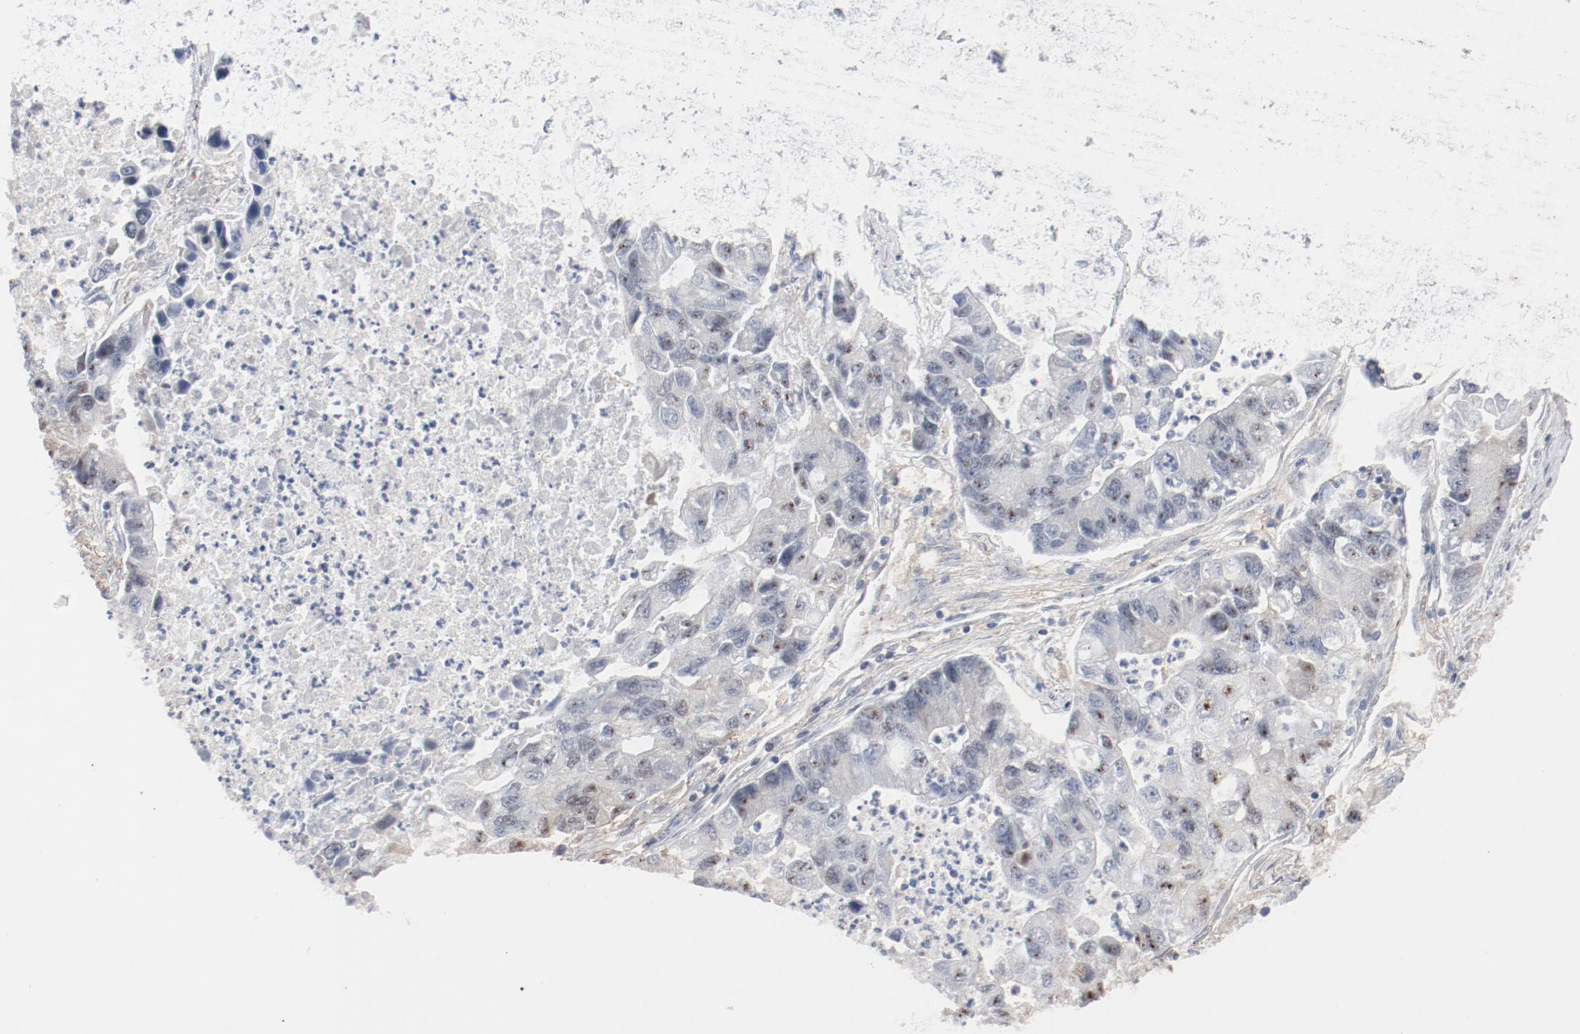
{"staining": {"intensity": "moderate", "quantity": ">75%", "location": "nuclear"}, "tissue": "lung cancer", "cell_type": "Tumor cells", "image_type": "cancer", "snomed": [{"axis": "morphology", "description": "Adenocarcinoma, NOS"}, {"axis": "topography", "description": "Lung"}], "caption": "Immunohistochemistry (IHC) (DAB (3,3'-diaminobenzidine)) staining of lung adenocarcinoma shows moderate nuclear protein staining in about >75% of tumor cells.", "gene": "CDK1", "patient": {"sex": "female", "age": 51}}